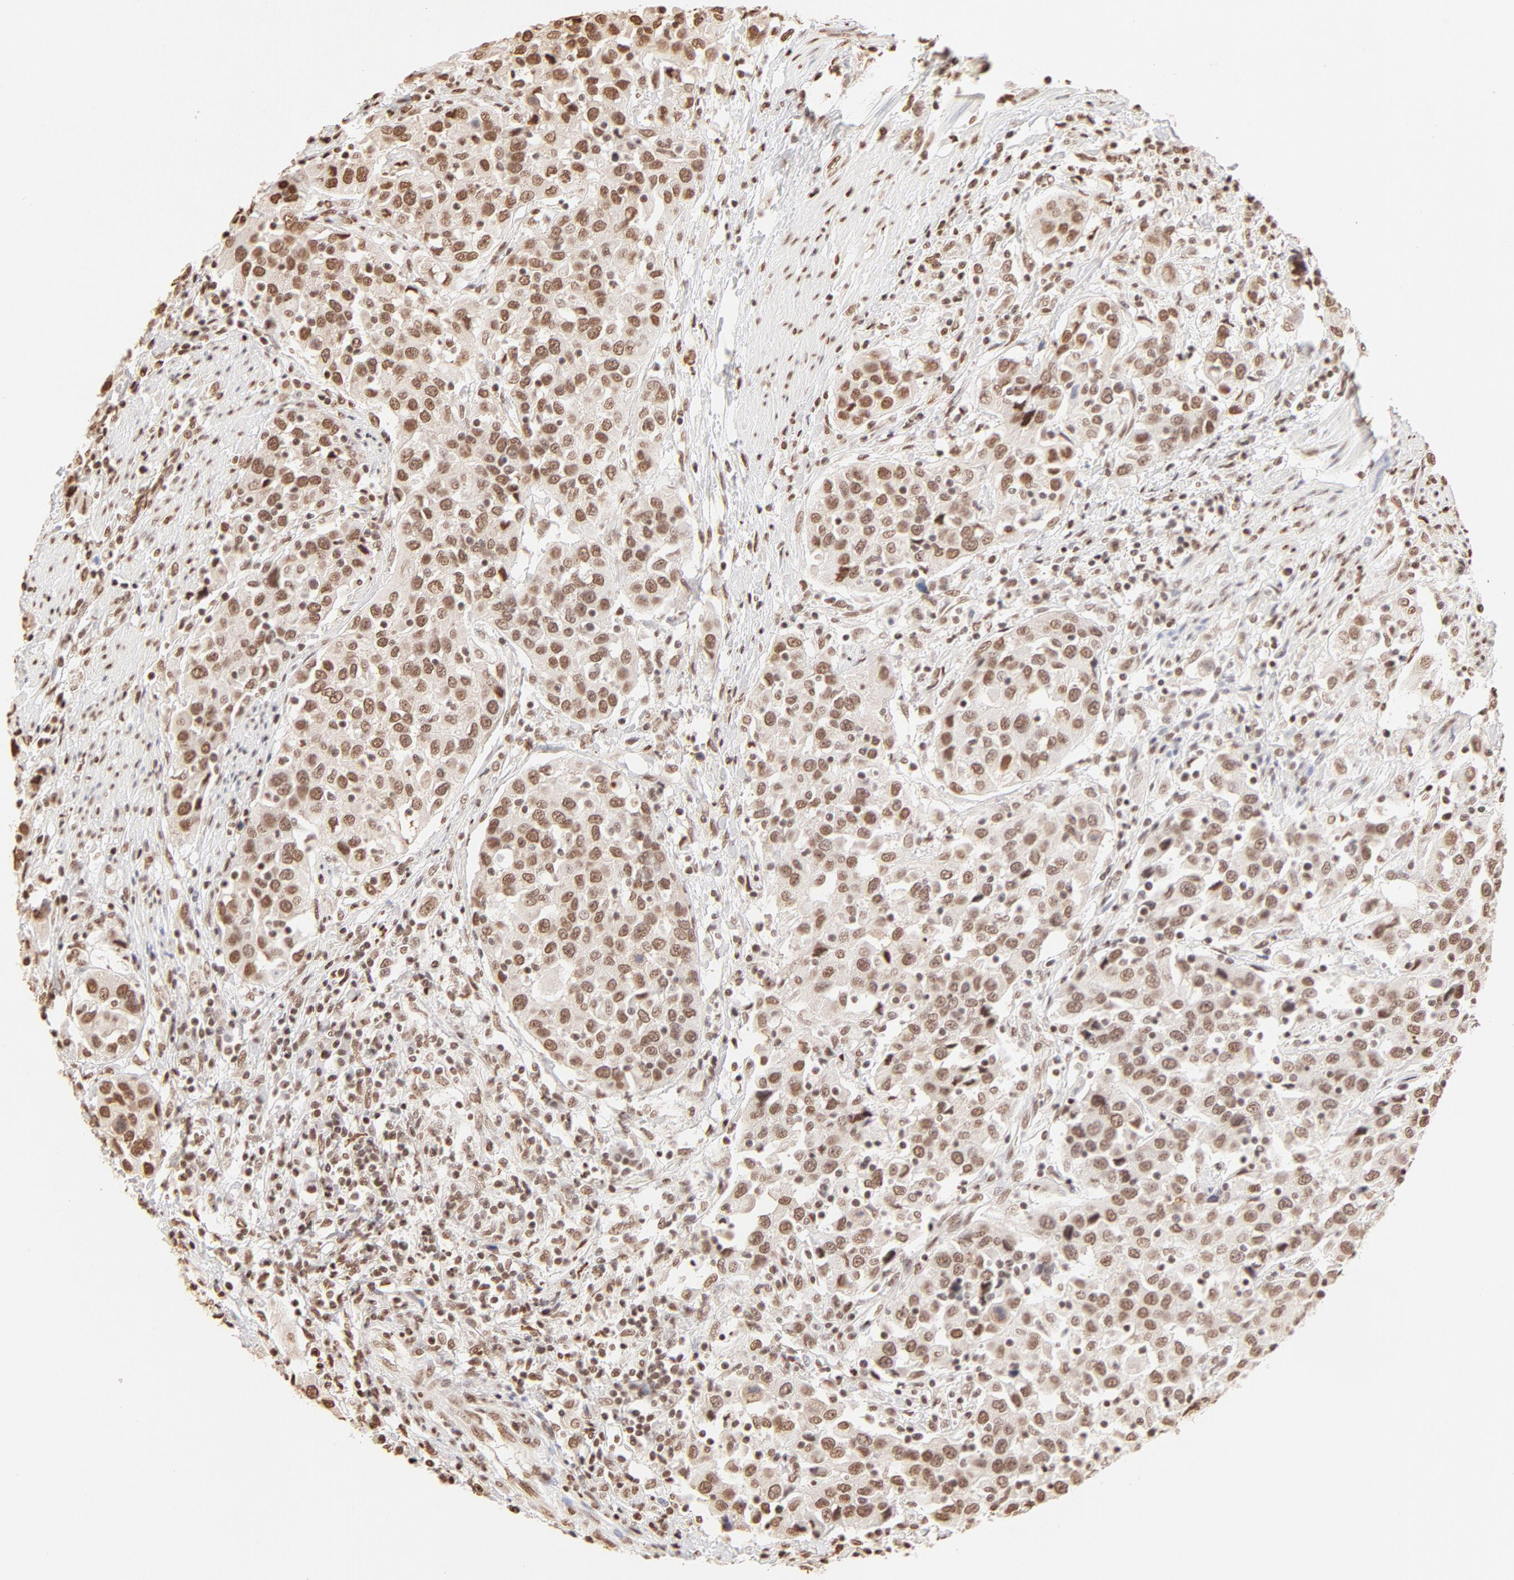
{"staining": {"intensity": "strong", "quantity": ">75%", "location": "cytoplasmic/membranous,nuclear"}, "tissue": "urothelial cancer", "cell_type": "Tumor cells", "image_type": "cancer", "snomed": [{"axis": "morphology", "description": "Urothelial carcinoma, High grade"}, {"axis": "topography", "description": "Urinary bladder"}], "caption": "Human urothelial cancer stained for a protein (brown) exhibits strong cytoplasmic/membranous and nuclear positive expression in approximately >75% of tumor cells.", "gene": "ZNF540", "patient": {"sex": "female", "age": 80}}